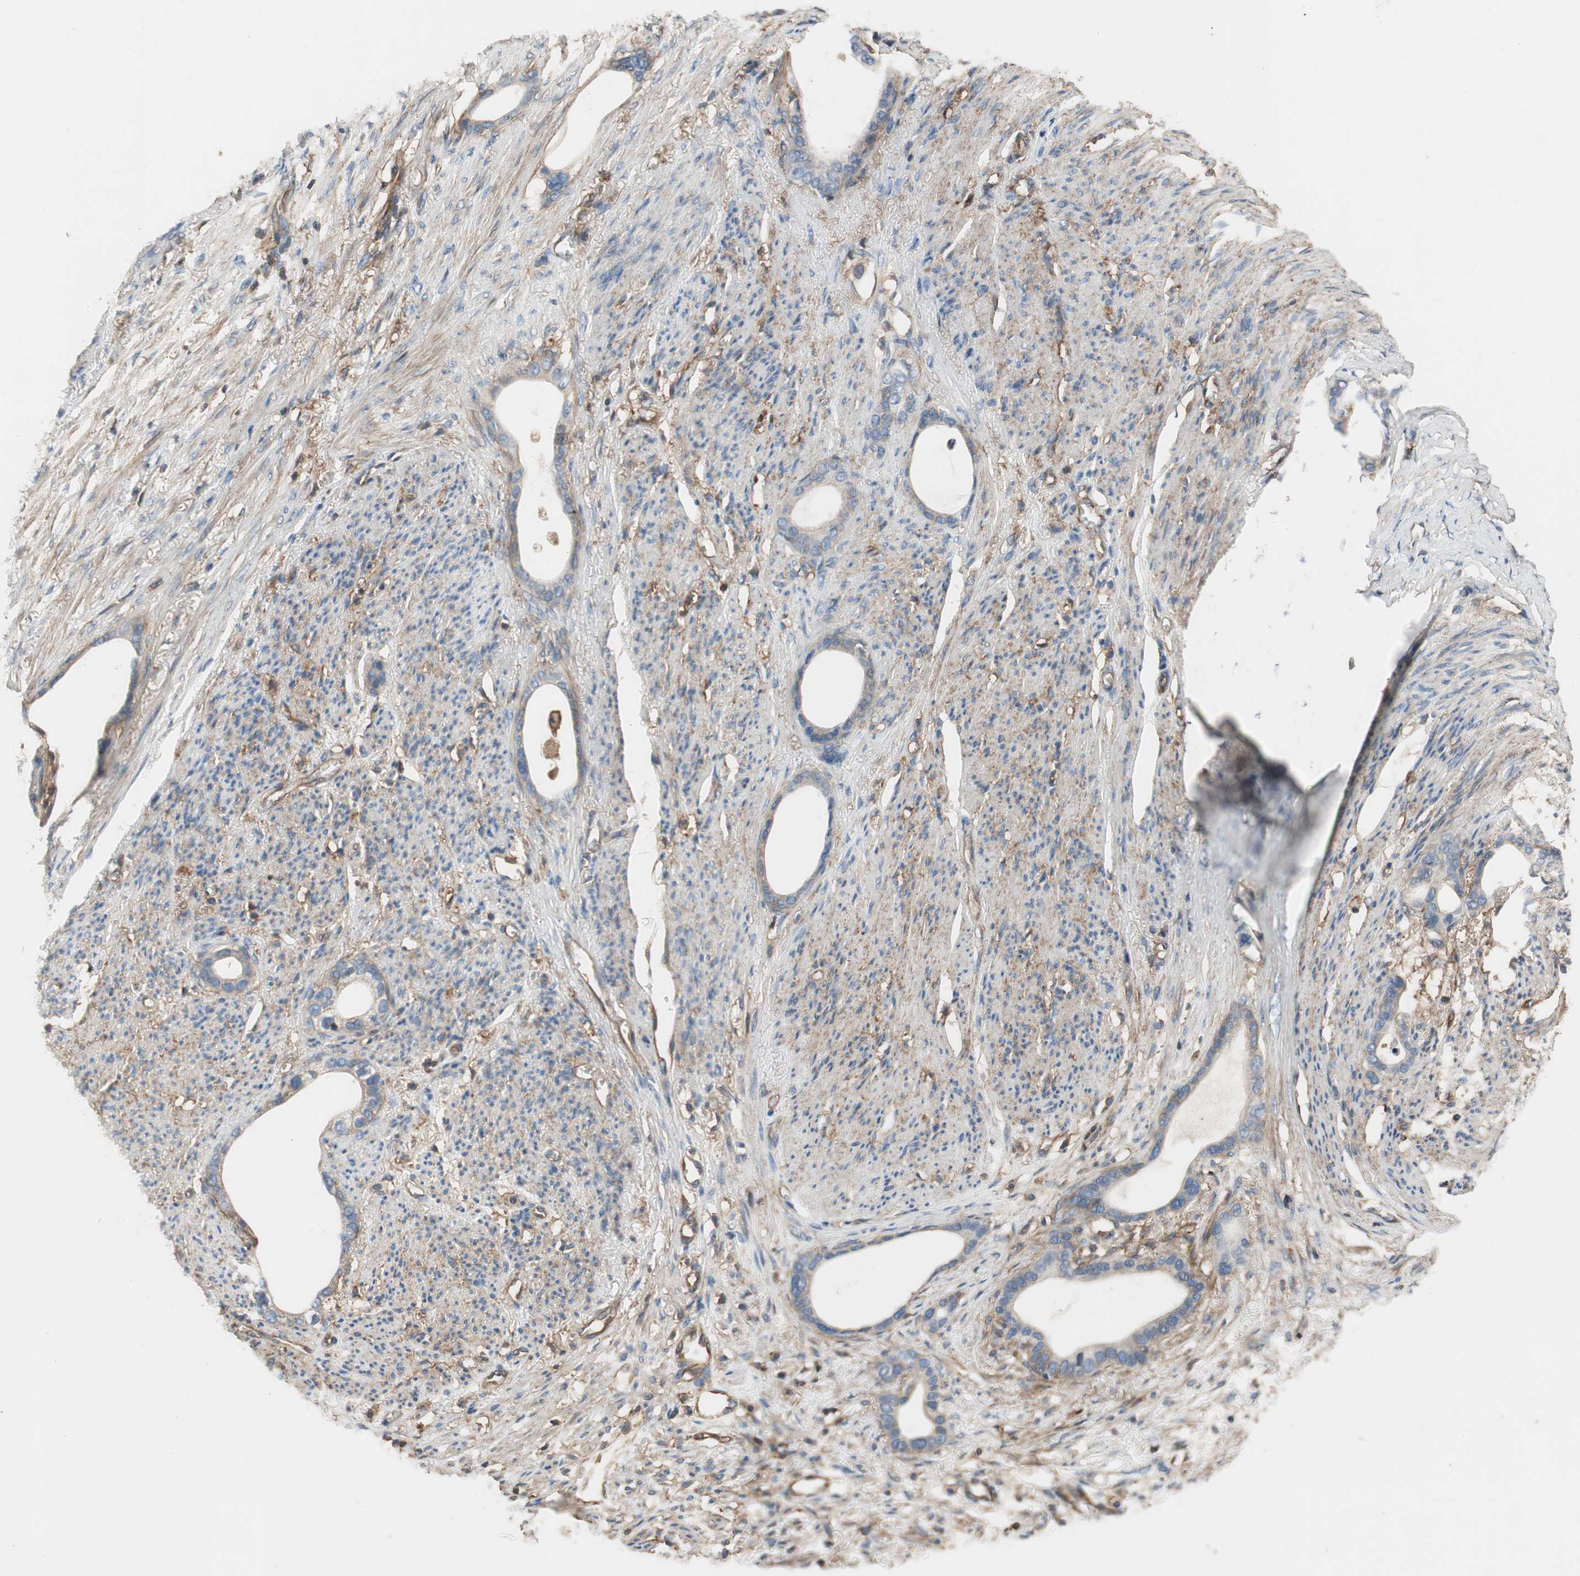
{"staining": {"intensity": "weak", "quantity": "<25%", "location": "cytoplasmic/membranous"}, "tissue": "stomach cancer", "cell_type": "Tumor cells", "image_type": "cancer", "snomed": [{"axis": "morphology", "description": "Adenocarcinoma, NOS"}, {"axis": "topography", "description": "Stomach"}], "caption": "The immunohistochemistry image has no significant positivity in tumor cells of stomach adenocarcinoma tissue. (DAB (3,3'-diaminobenzidine) immunohistochemistry with hematoxylin counter stain).", "gene": "IL1RL1", "patient": {"sex": "female", "age": 75}}